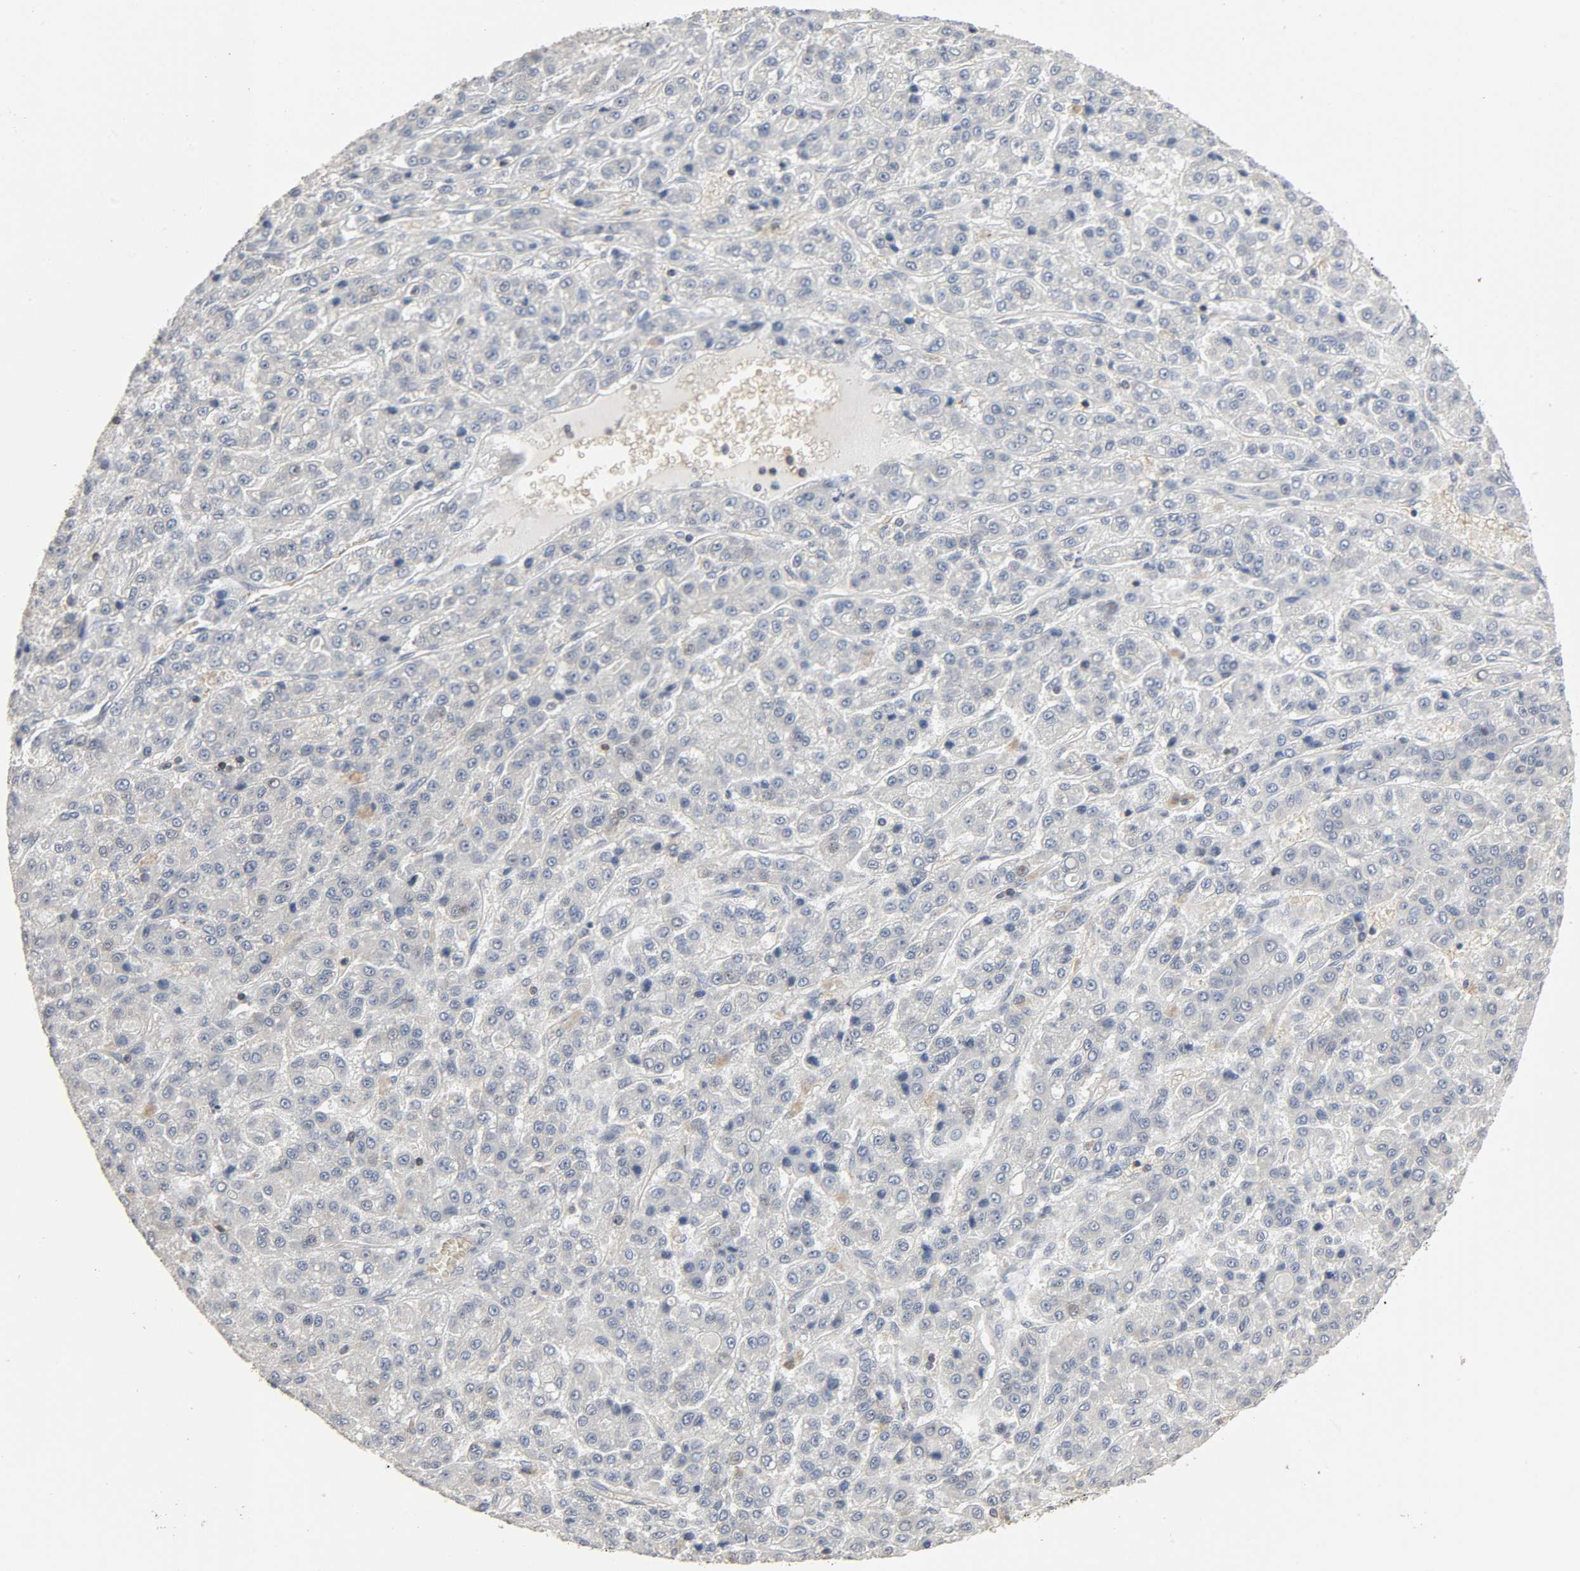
{"staining": {"intensity": "weak", "quantity": "25%-75%", "location": "cytoplasmic/membranous"}, "tissue": "liver cancer", "cell_type": "Tumor cells", "image_type": "cancer", "snomed": [{"axis": "morphology", "description": "Carcinoma, Hepatocellular, NOS"}, {"axis": "topography", "description": "Liver"}], "caption": "Immunohistochemical staining of human liver cancer (hepatocellular carcinoma) displays weak cytoplasmic/membranous protein staining in approximately 25%-75% of tumor cells. (DAB (3,3'-diaminobenzidine) IHC, brown staining for protein, blue staining for nuclei).", "gene": "PLEKHA2", "patient": {"sex": "male", "age": 70}}